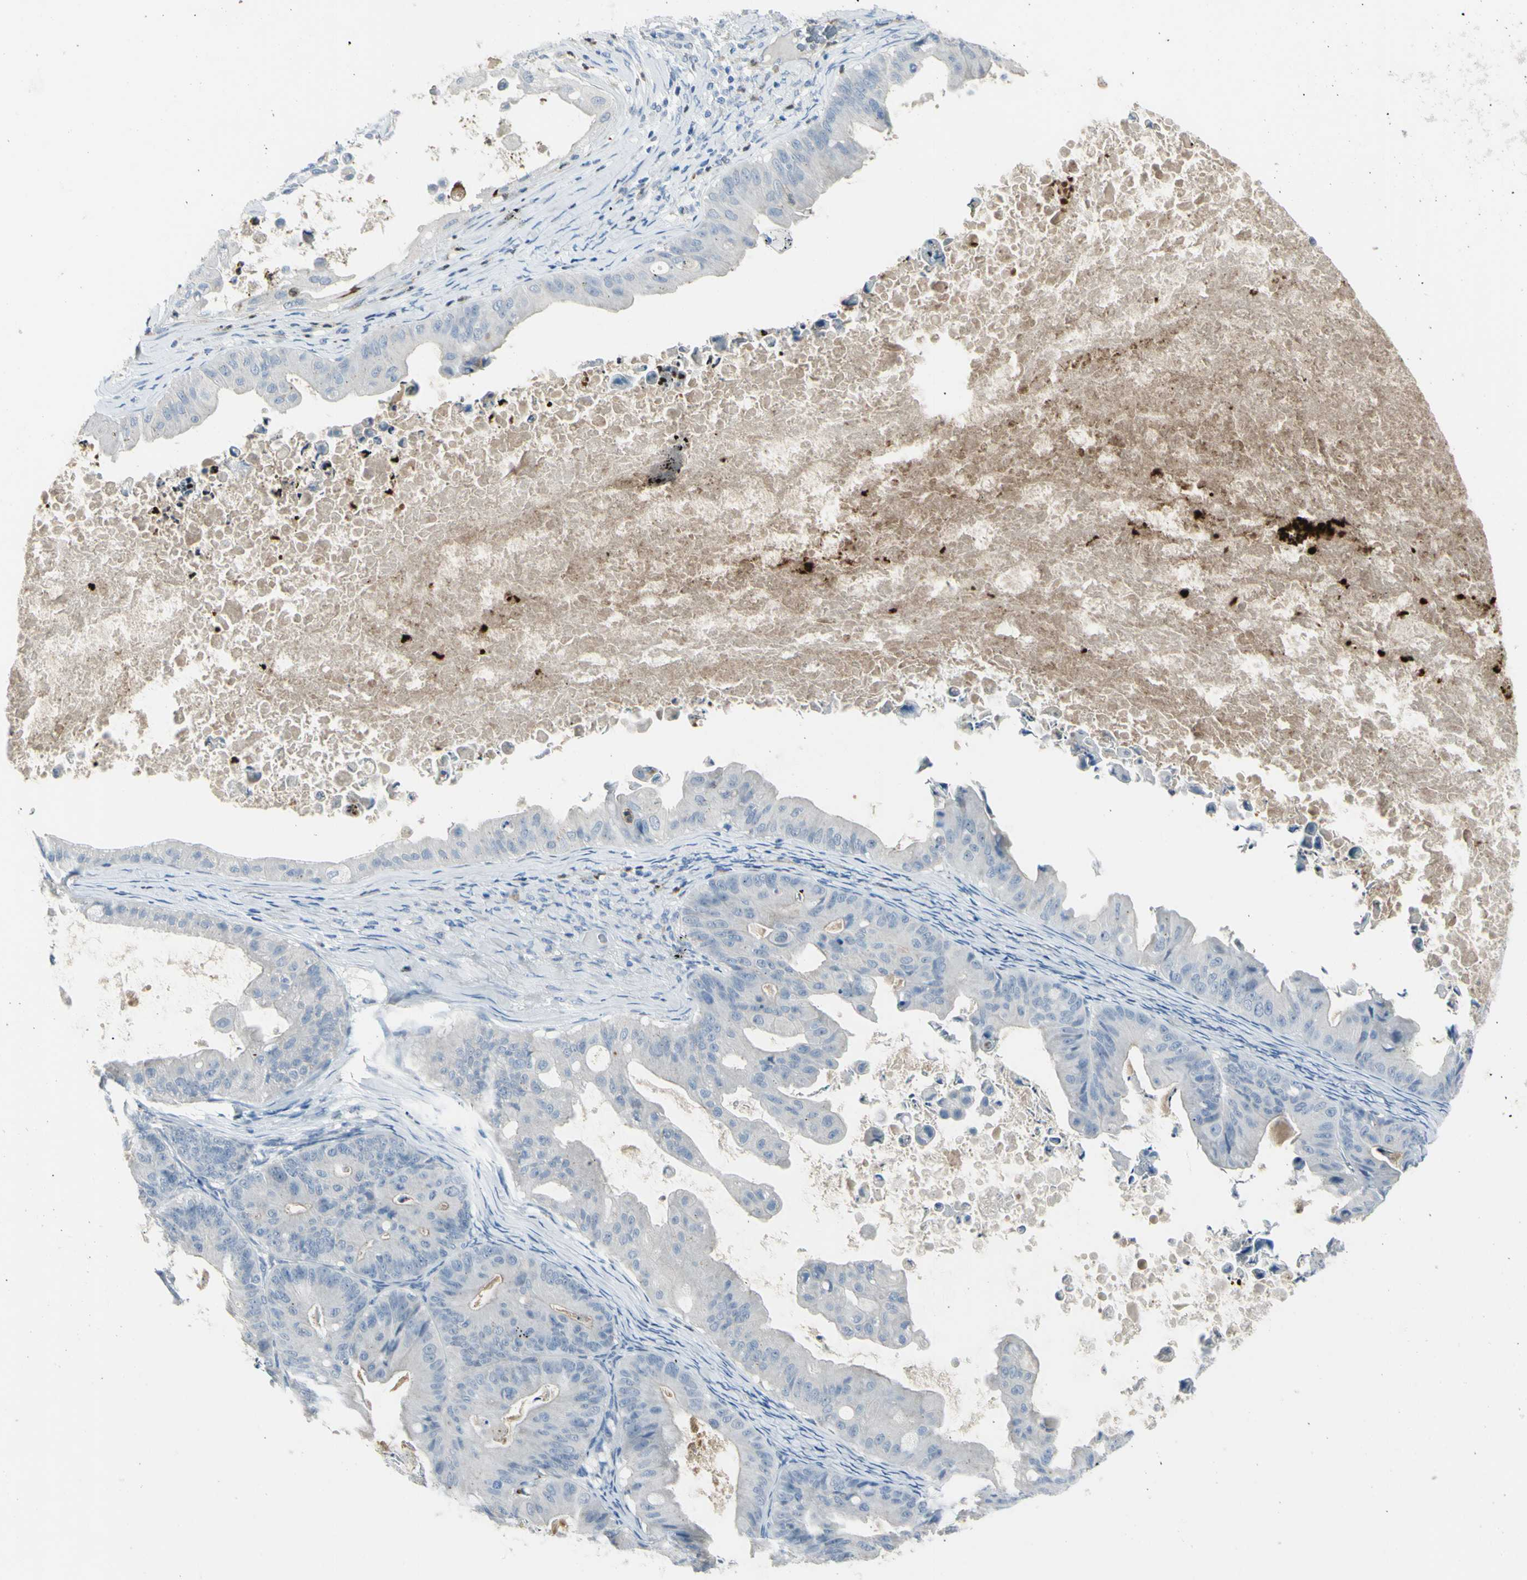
{"staining": {"intensity": "negative", "quantity": "none", "location": "none"}, "tissue": "ovarian cancer", "cell_type": "Tumor cells", "image_type": "cancer", "snomed": [{"axis": "morphology", "description": "Cystadenocarcinoma, mucinous, NOS"}, {"axis": "topography", "description": "Ovary"}], "caption": "Image shows no significant protein expression in tumor cells of ovarian mucinous cystadenocarcinoma. (DAB immunohistochemistry (IHC) with hematoxylin counter stain).", "gene": "ZNF557", "patient": {"sex": "female", "age": 37}}